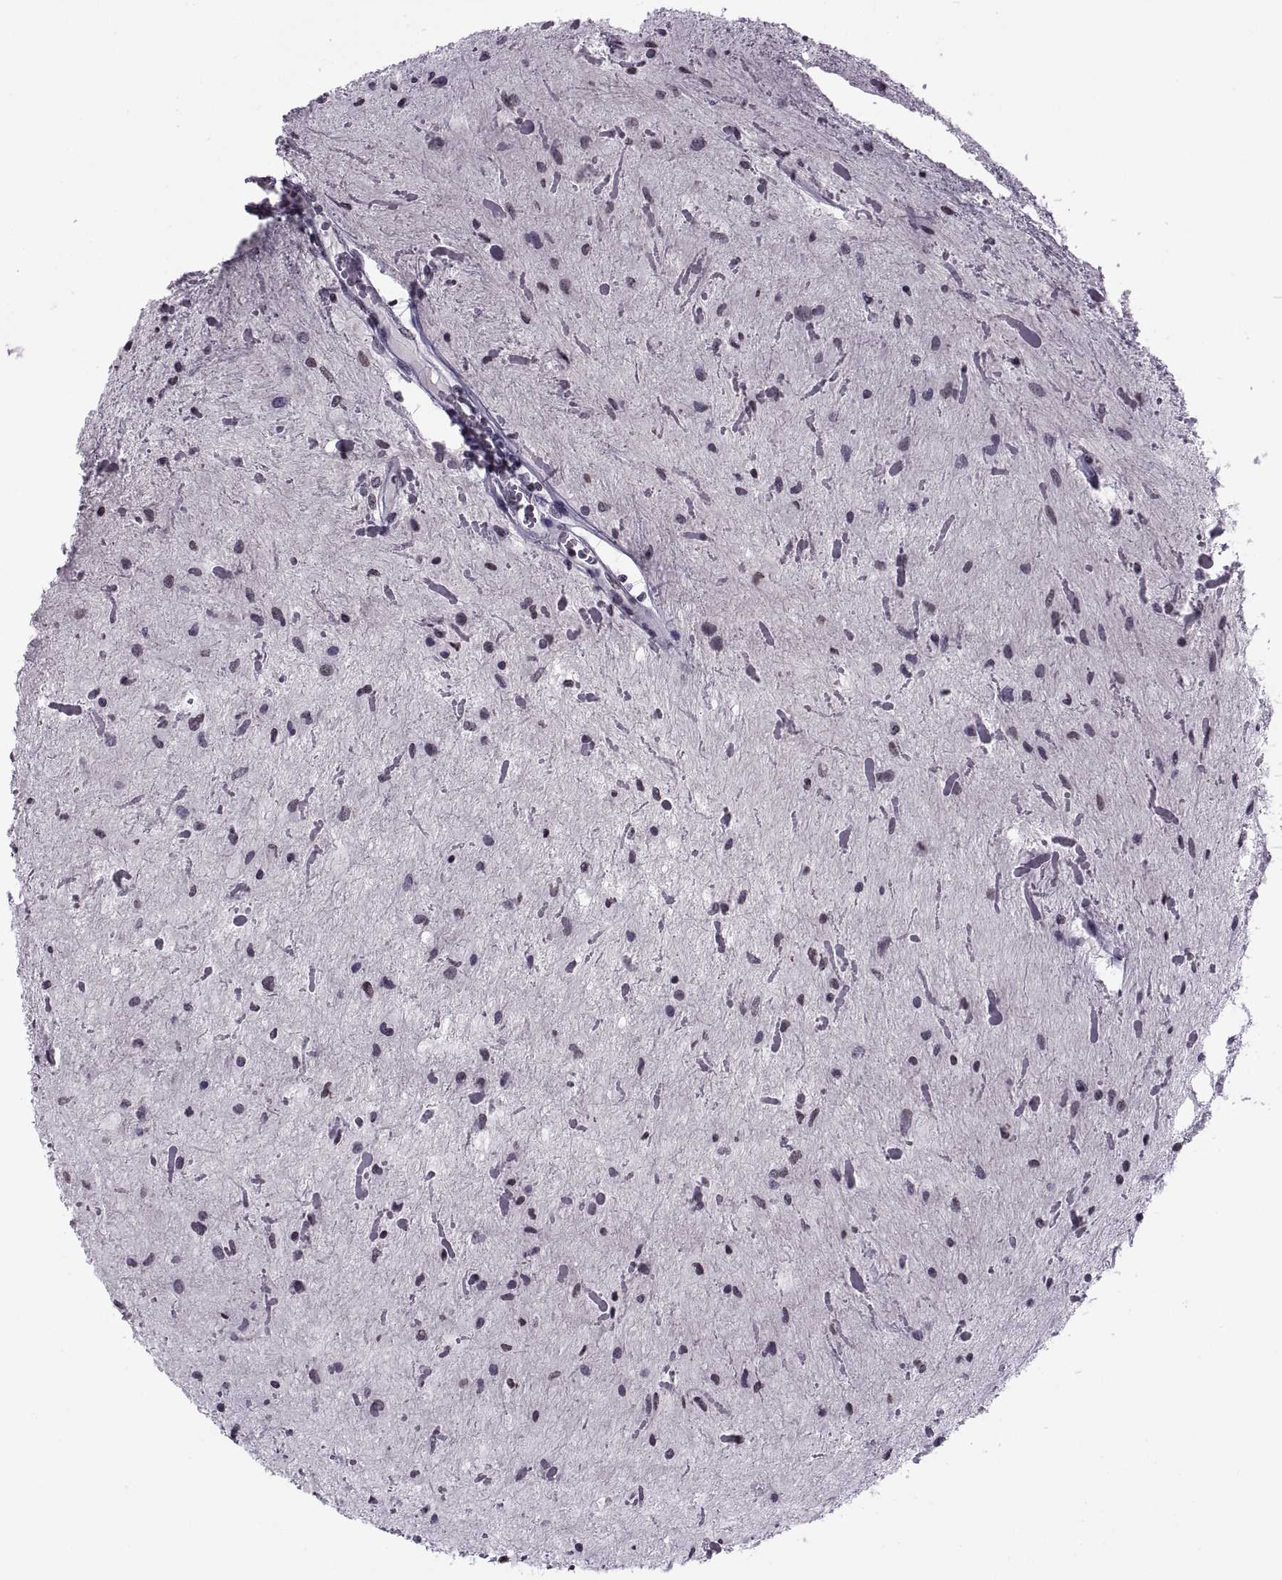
{"staining": {"intensity": "negative", "quantity": "none", "location": "none"}, "tissue": "glioma", "cell_type": "Tumor cells", "image_type": "cancer", "snomed": [{"axis": "morphology", "description": "Glioma, malignant, Low grade"}, {"axis": "topography", "description": "Cerebellum"}], "caption": "Immunohistochemistry (IHC) histopathology image of glioma stained for a protein (brown), which demonstrates no staining in tumor cells.", "gene": "H1-8", "patient": {"sex": "female", "age": 14}}